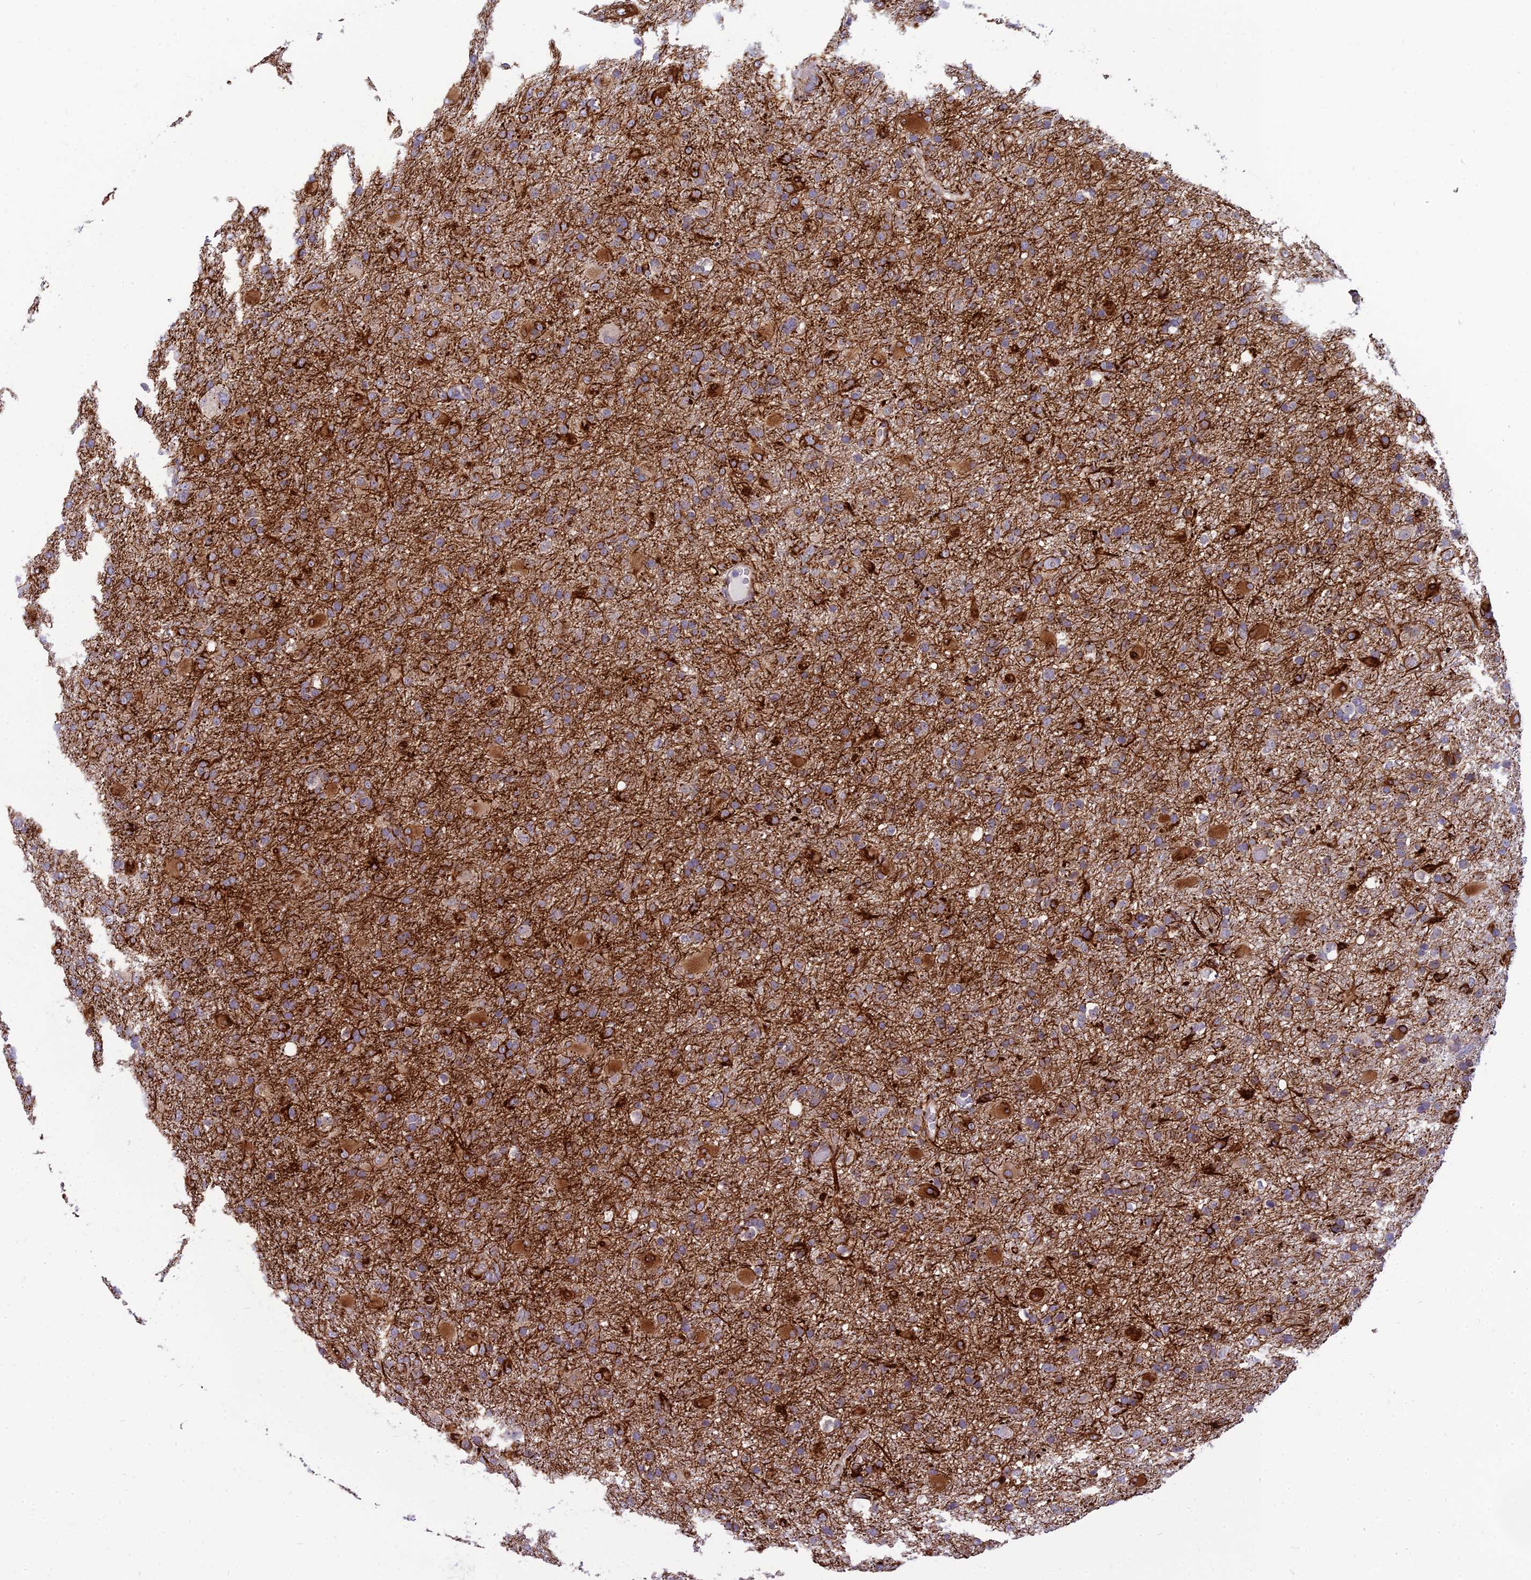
{"staining": {"intensity": "strong", "quantity": "<25%", "location": "cytoplasmic/membranous"}, "tissue": "glioma", "cell_type": "Tumor cells", "image_type": "cancer", "snomed": [{"axis": "morphology", "description": "Glioma, malignant, Low grade"}, {"axis": "topography", "description": "Brain"}], "caption": "Malignant glioma (low-grade) stained for a protein displays strong cytoplasmic/membranous positivity in tumor cells.", "gene": "DTX2", "patient": {"sex": "male", "age": 65}}